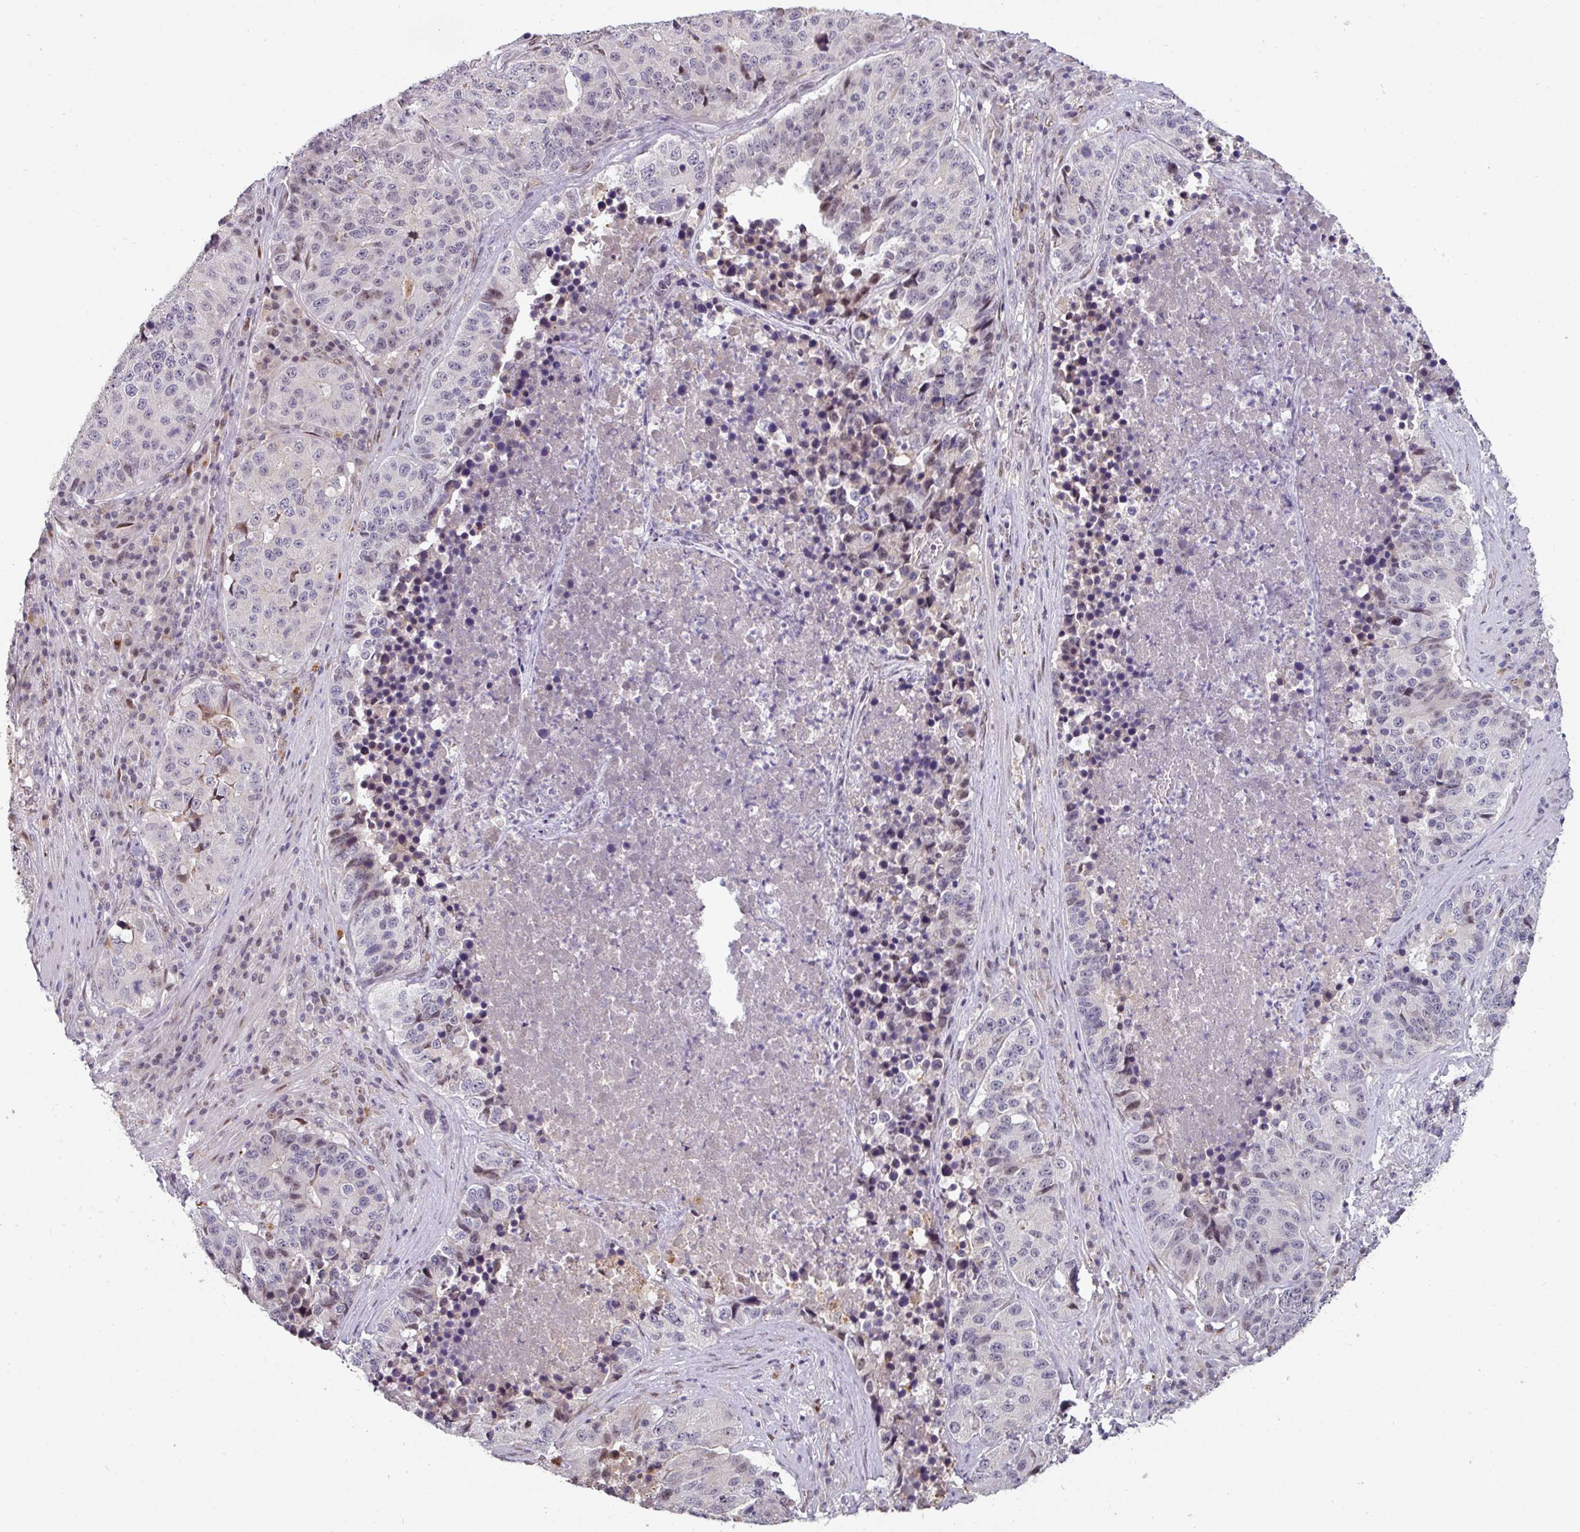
{"staining": {"intensity": "negative", "quantity": "none", "location": "none"}, "tissue": "stomach cancer", "cell_type": "Tumor cells", "image_type": "cancer", "snomed": [{"axis": "morphology", "description": "Adenocarcinoma, NOS"}, {"axis": "topography", "description": "Stomach"}], "caption": "The photomicrograph reveals no staining of tumor cells in adenocarcinoma (stomach). The staining was performed using DAB (3,3'-diaminobenzidine) to visualize the protein expression in brown, while the nuclei were stained in blue with hematoxylin (Magnification: 20x).", "gene": "SWSAP1", "patient": {"sex": "male", "age": 71}}